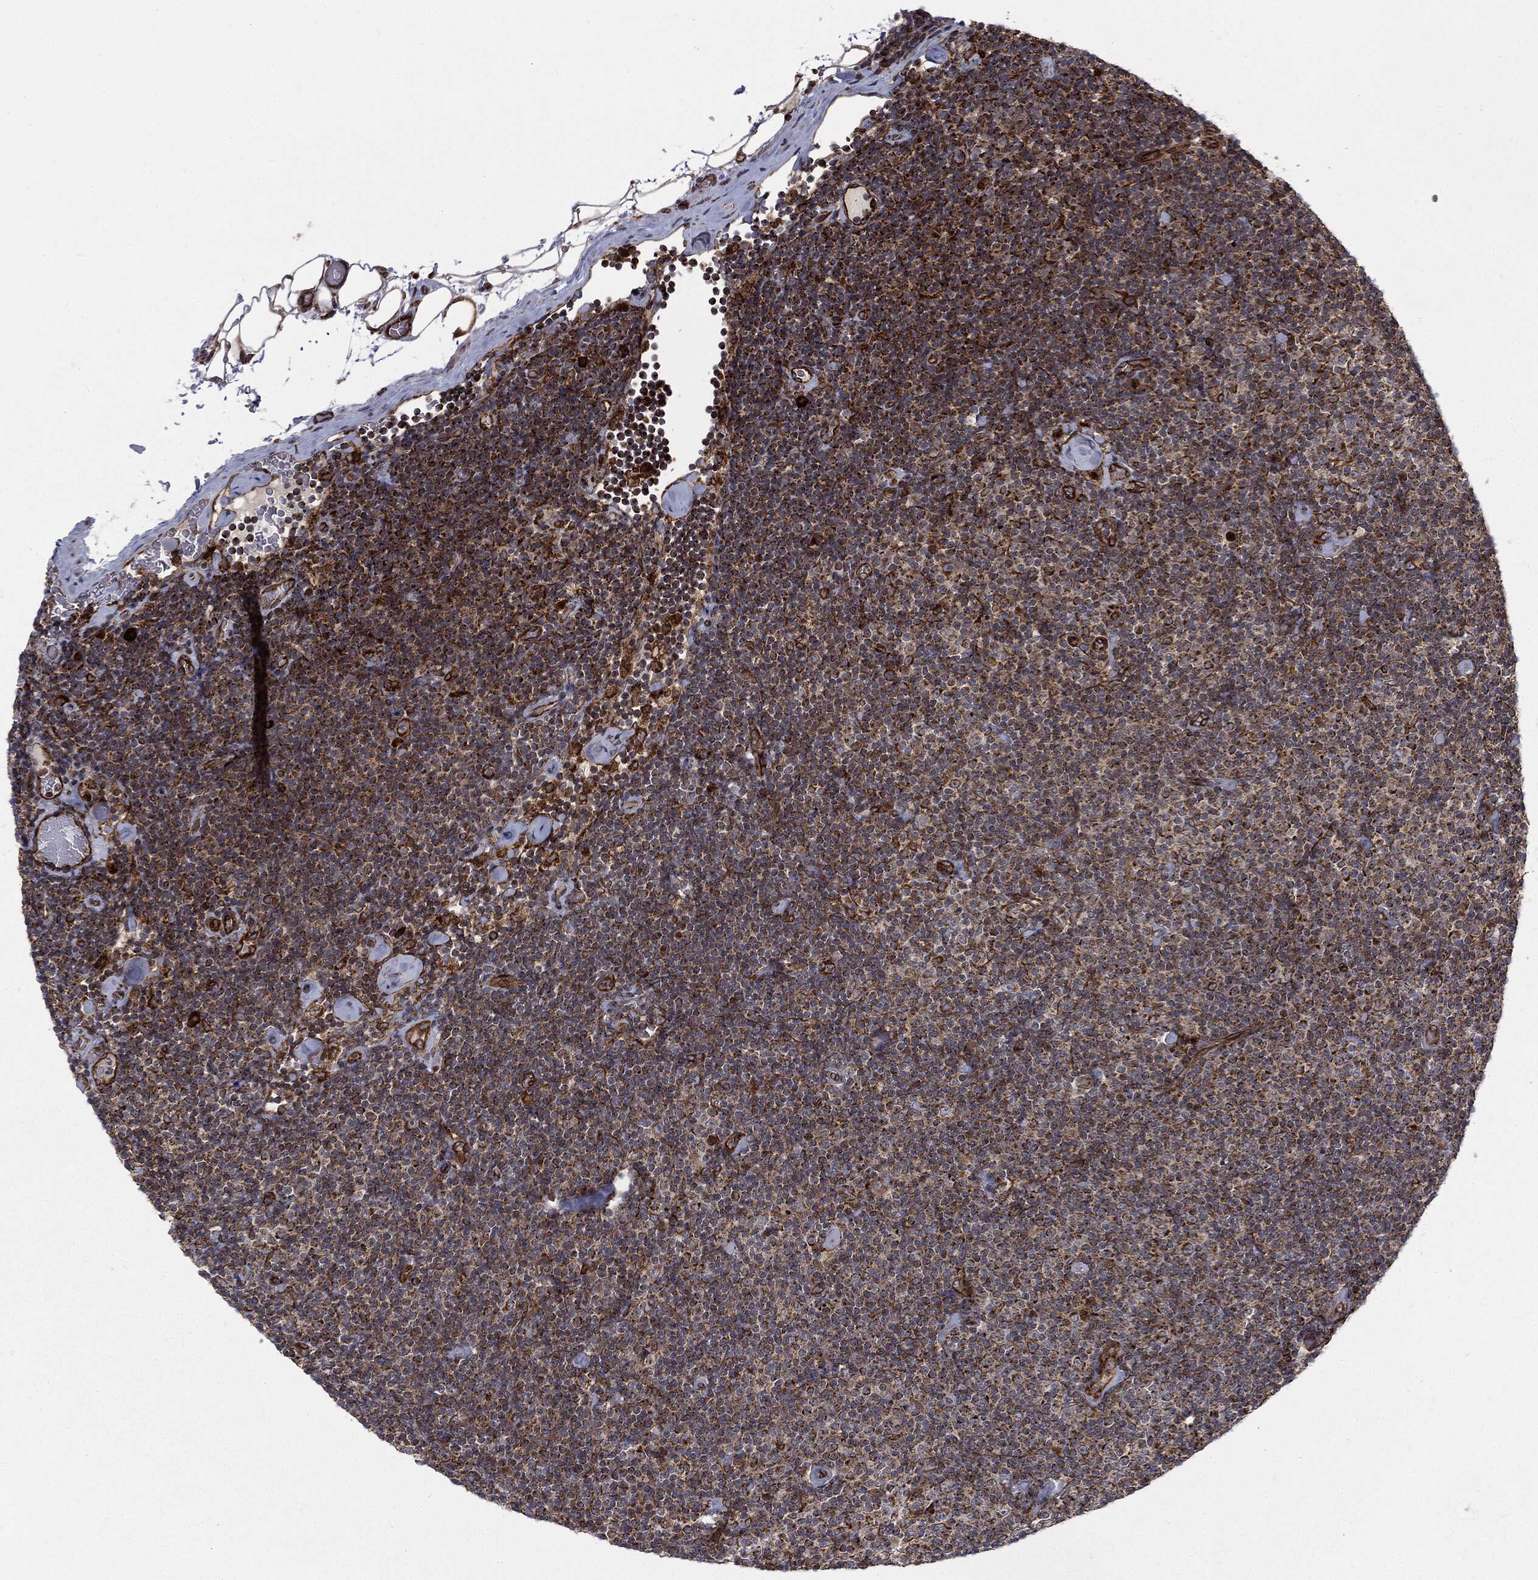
{"staining": {"intensity": "strong", "quantity": ">75%", "location": "cytoplasmic/membranous"}, "tissue": "lymphoma", "cell_type": "Tumor cells", "image_type": "cancer", "snomed": [{"axis": "morphology", "description": "Malignant lymphoma, non-Hodgkin's type, Low grade"}, {"axis": "topography", "description": "Lymph node"}], "caption": "Strong cytoplasmic/membranous expression for a protein is present in about >75% of tumor cells of malignant lymphoma, non-Hodgkin's type (low-grade) using immunohistochemistry.", "gene": "CYLD", "patient": {"sex": "male", "age": 81}}